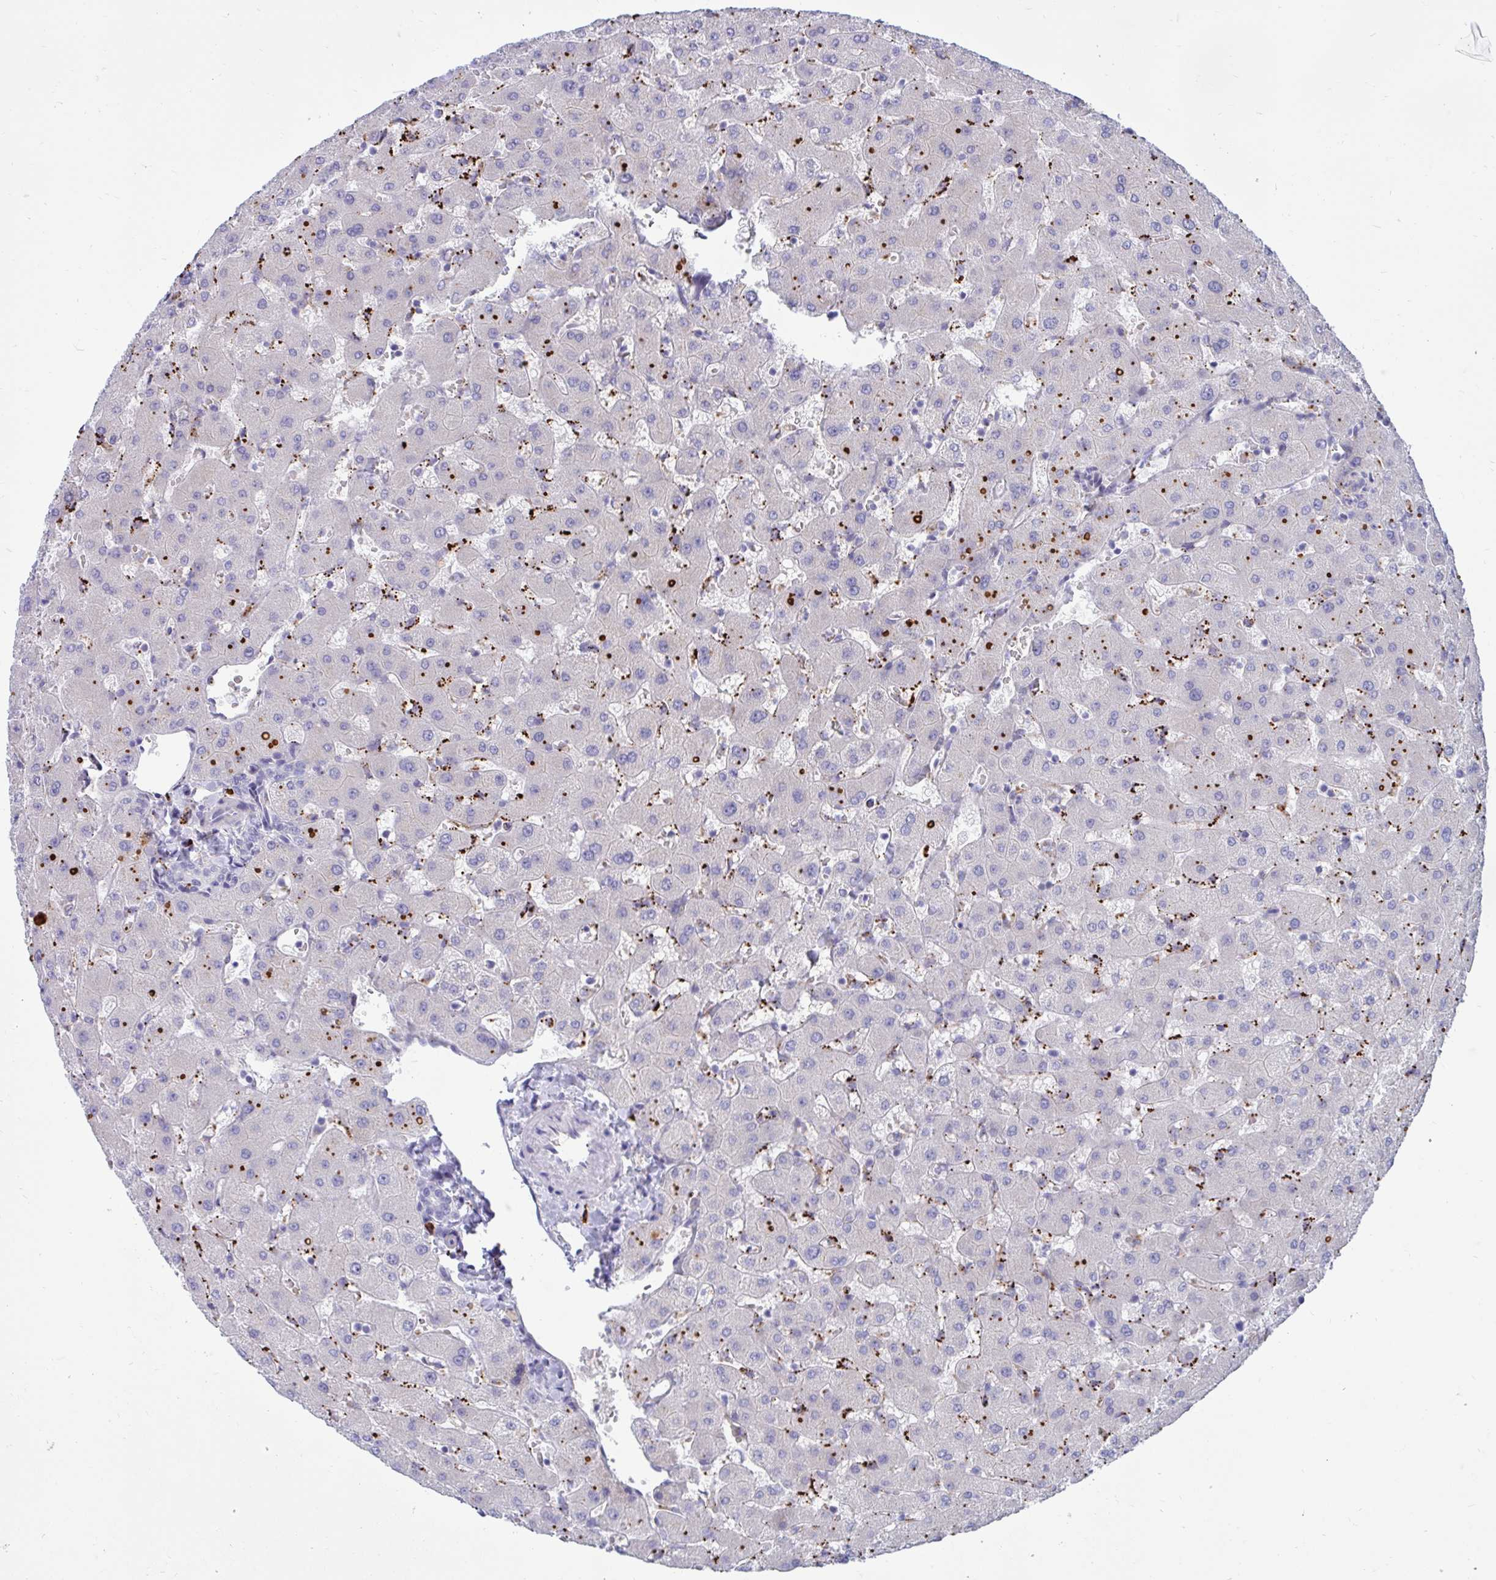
{"staining": {"intensity": "negative", "quantity": "none", "location": "none"}, "tissue": "liver", "cell_type": "Cholangiocytes", "image_type": "normal", "snomed": [{"axis": "morphology", "description": "Normal tissue, NOS"}, {"axis": "topography", "description": "Liver"}], "caption": "Immunohistochemistry histopathology image of normal human liver stained for a protein (brown), which demonstrates no positivity in cholangiocytes.", "gene": "FAM219B", "patient": {"sex": "female", "age": 63}}